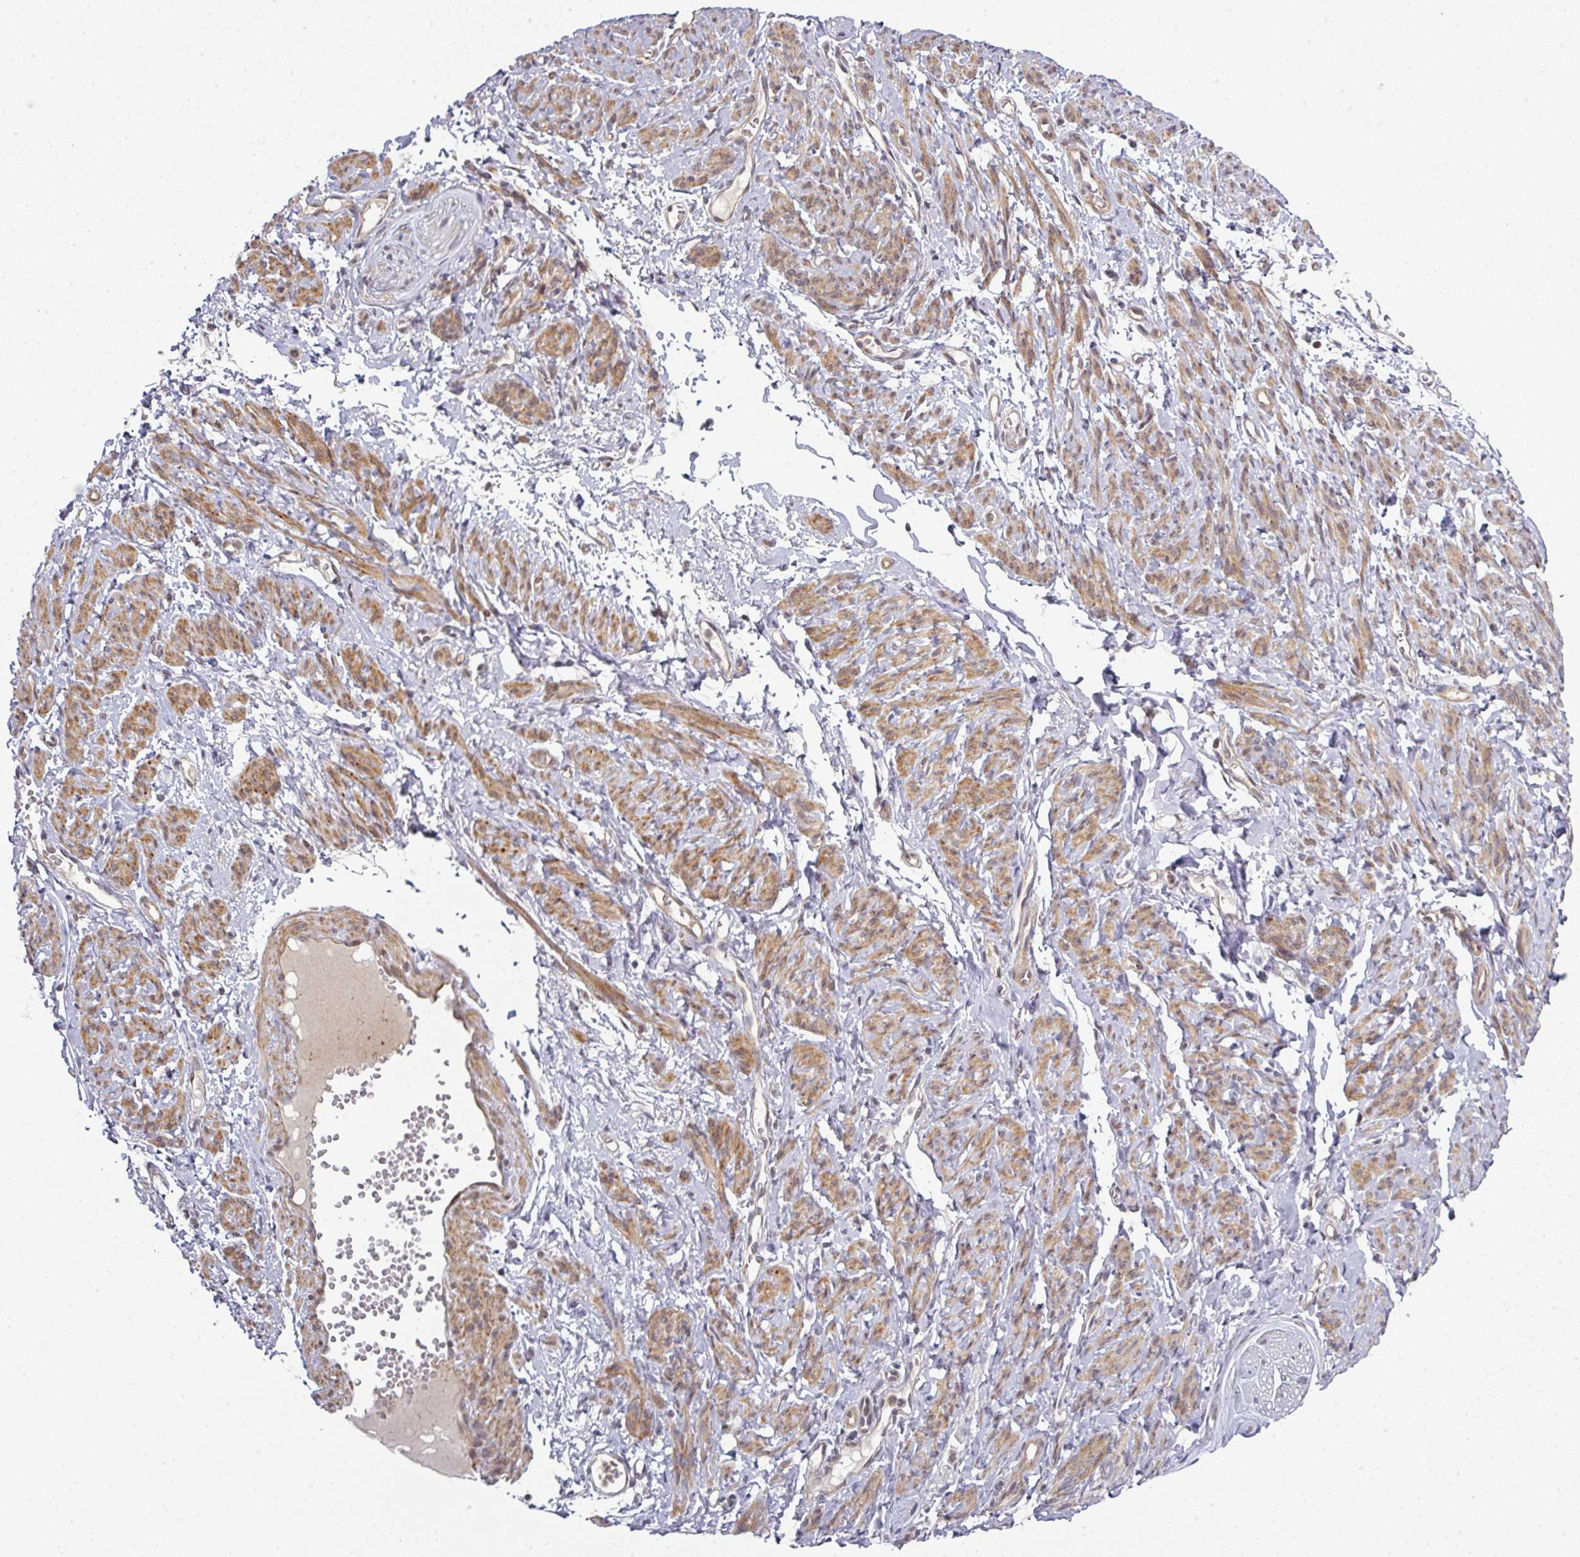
{"staining": {"intensity": "moderate", "quantity": ">75%", "location": "cytoplasmic/membranous,nuclear"}, "tissue": "smooth muscle", "cell_type": "Smooth muscle cells", "image_type": "normal", "snomed": [{"axis": "morphology", "description": "Normal tissue, NOS"}, {"axis": "topography", "description": "Smooth muscle"}], "caption": "Immunohistochemistry (IHC) image of unremarkable smooth muscle: human smooth muscle stained using IHC shows medium levels of moderate protein expression localized specifically in the cytoplasmic/membranous,nuclear of smooth muscle cells, appearing as a cytoplasmic/membranous,nuclear brown color.", "gene": "GTF2H3", "patient": {"sex": "female", "age": 65}}